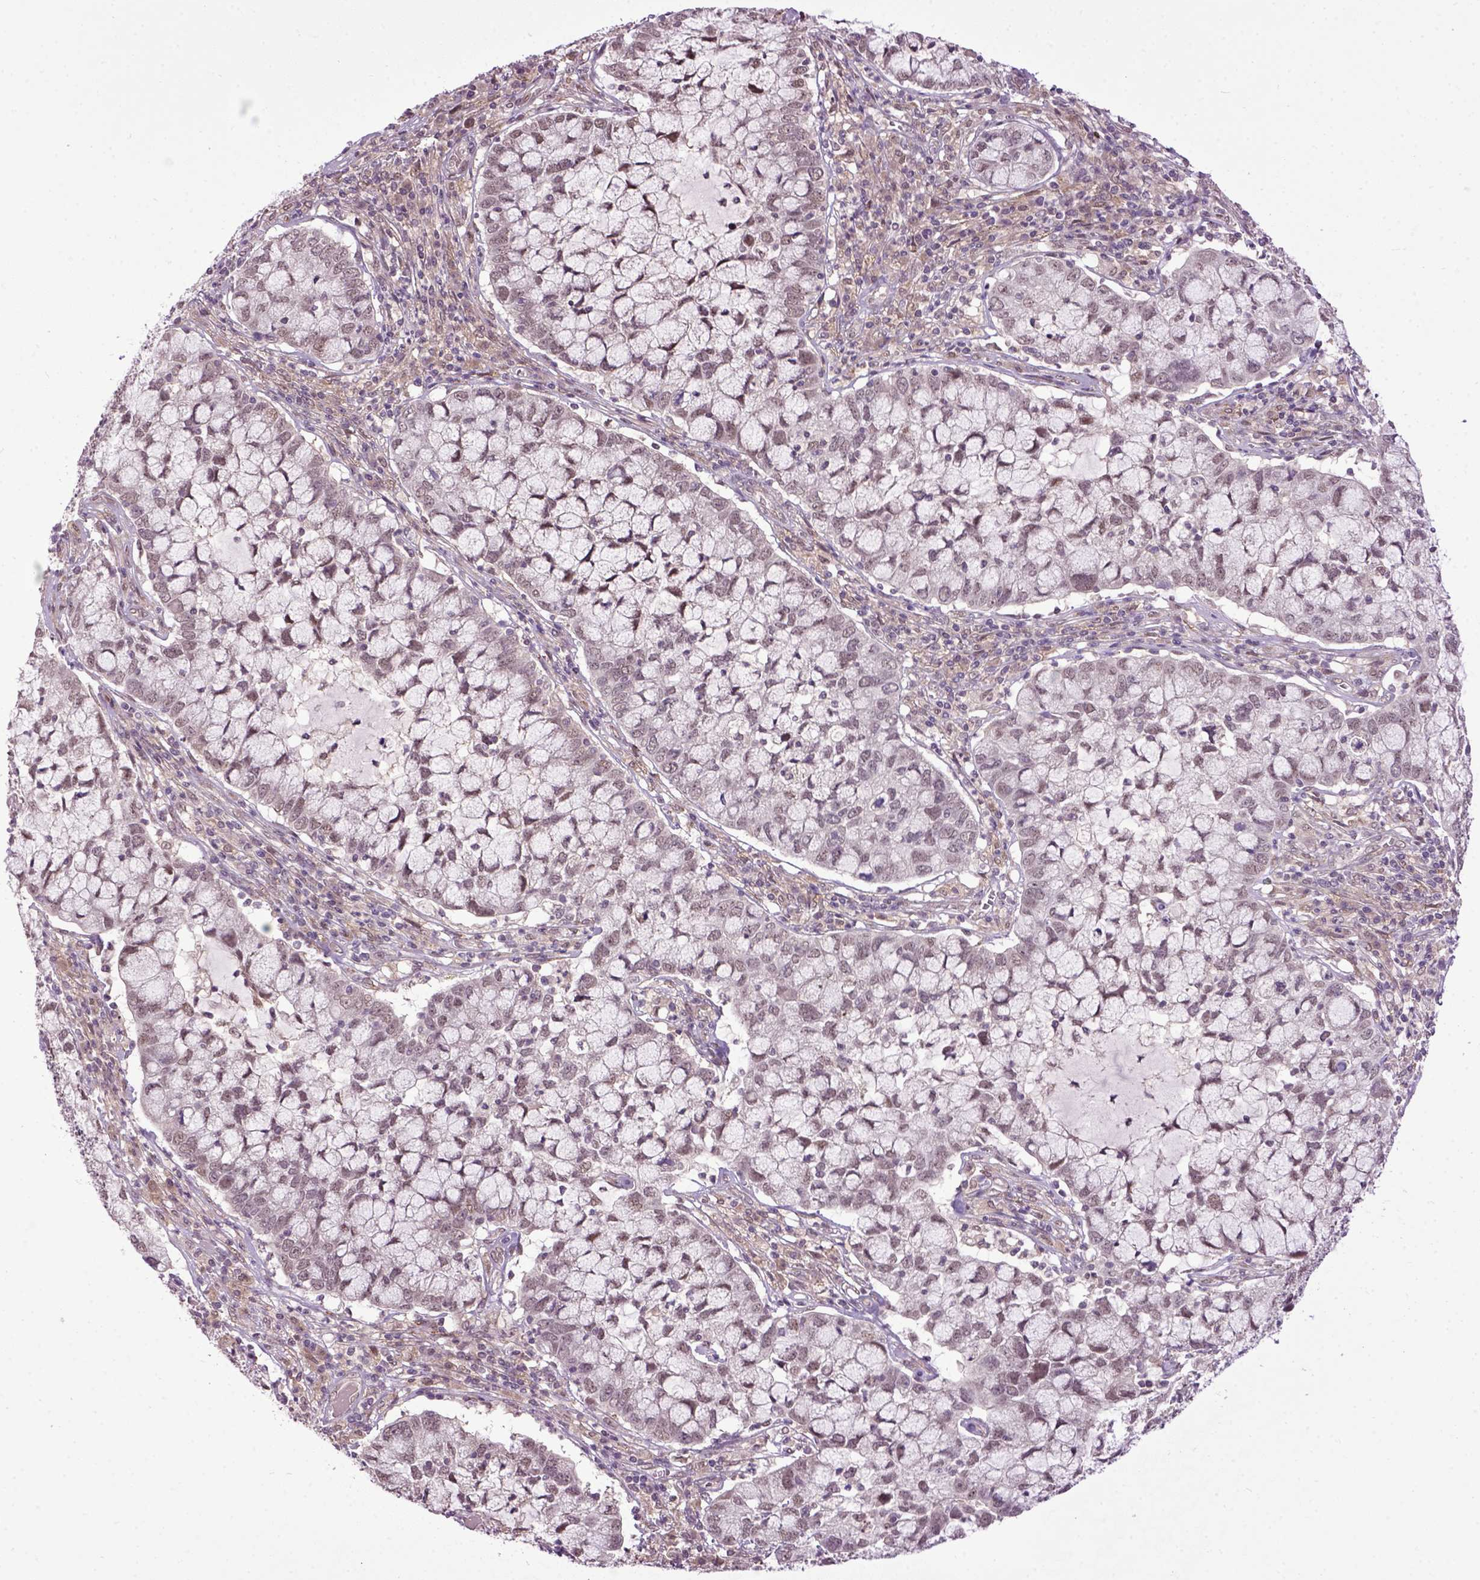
{"staining": {"intensity": "negative", "quantity": "none", "location": "none"}, "tissue": "cervical cancer", "cell_type": "Tumor cells", "image_type": "cancer", "snomed": [{"axis": "morphology", "description": "Adenocarcinoma, NOS"}, {"axis": "topography", "description": "Cervix"}], "caption": "Tumor cells show no significant protein positivity in cervical cancer.", "gene": "RAB43", "patient": {"sex": "female", "age": 40}}